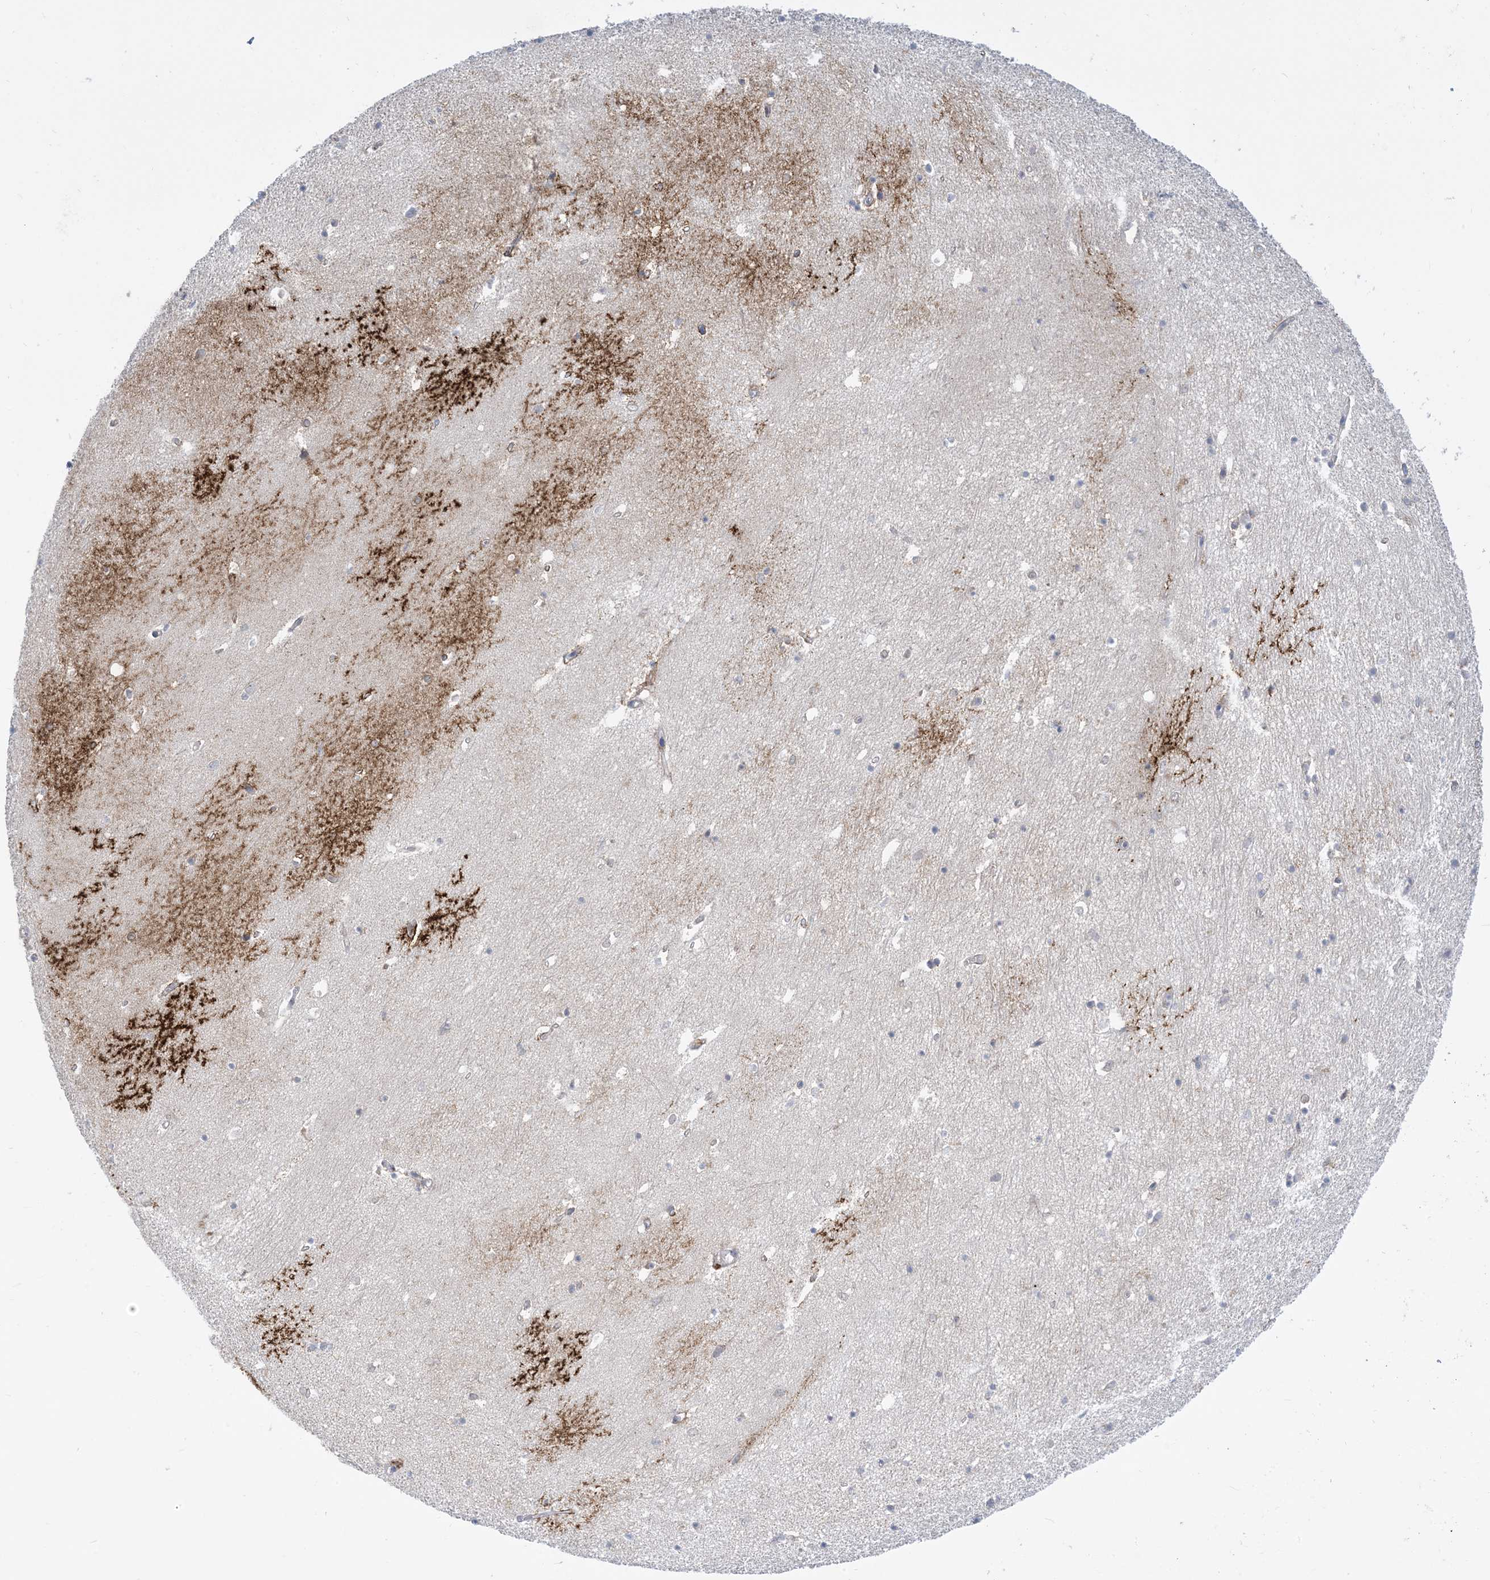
{"staining": {"intensity": "strong", "quantity": "<25%", "location": "cytoplasmic/membranous"}, "tissue": "hippocampus", "cell_type": "Glial cells", "image_type": "normal", "snomed": [{"axis": "morphology", "description": "Normal tissue, NOS"}, {"axis": "topography", "description": "Hippocampus"}], "caption": "Immunohistochemical staining of unremarkable human hippocampus shows medium levels of strong cytoplasmic/membranous positivity in about <25% of glial cells.", "gene": "AOC1", "patient": {"sex": "female", "age": 64}}